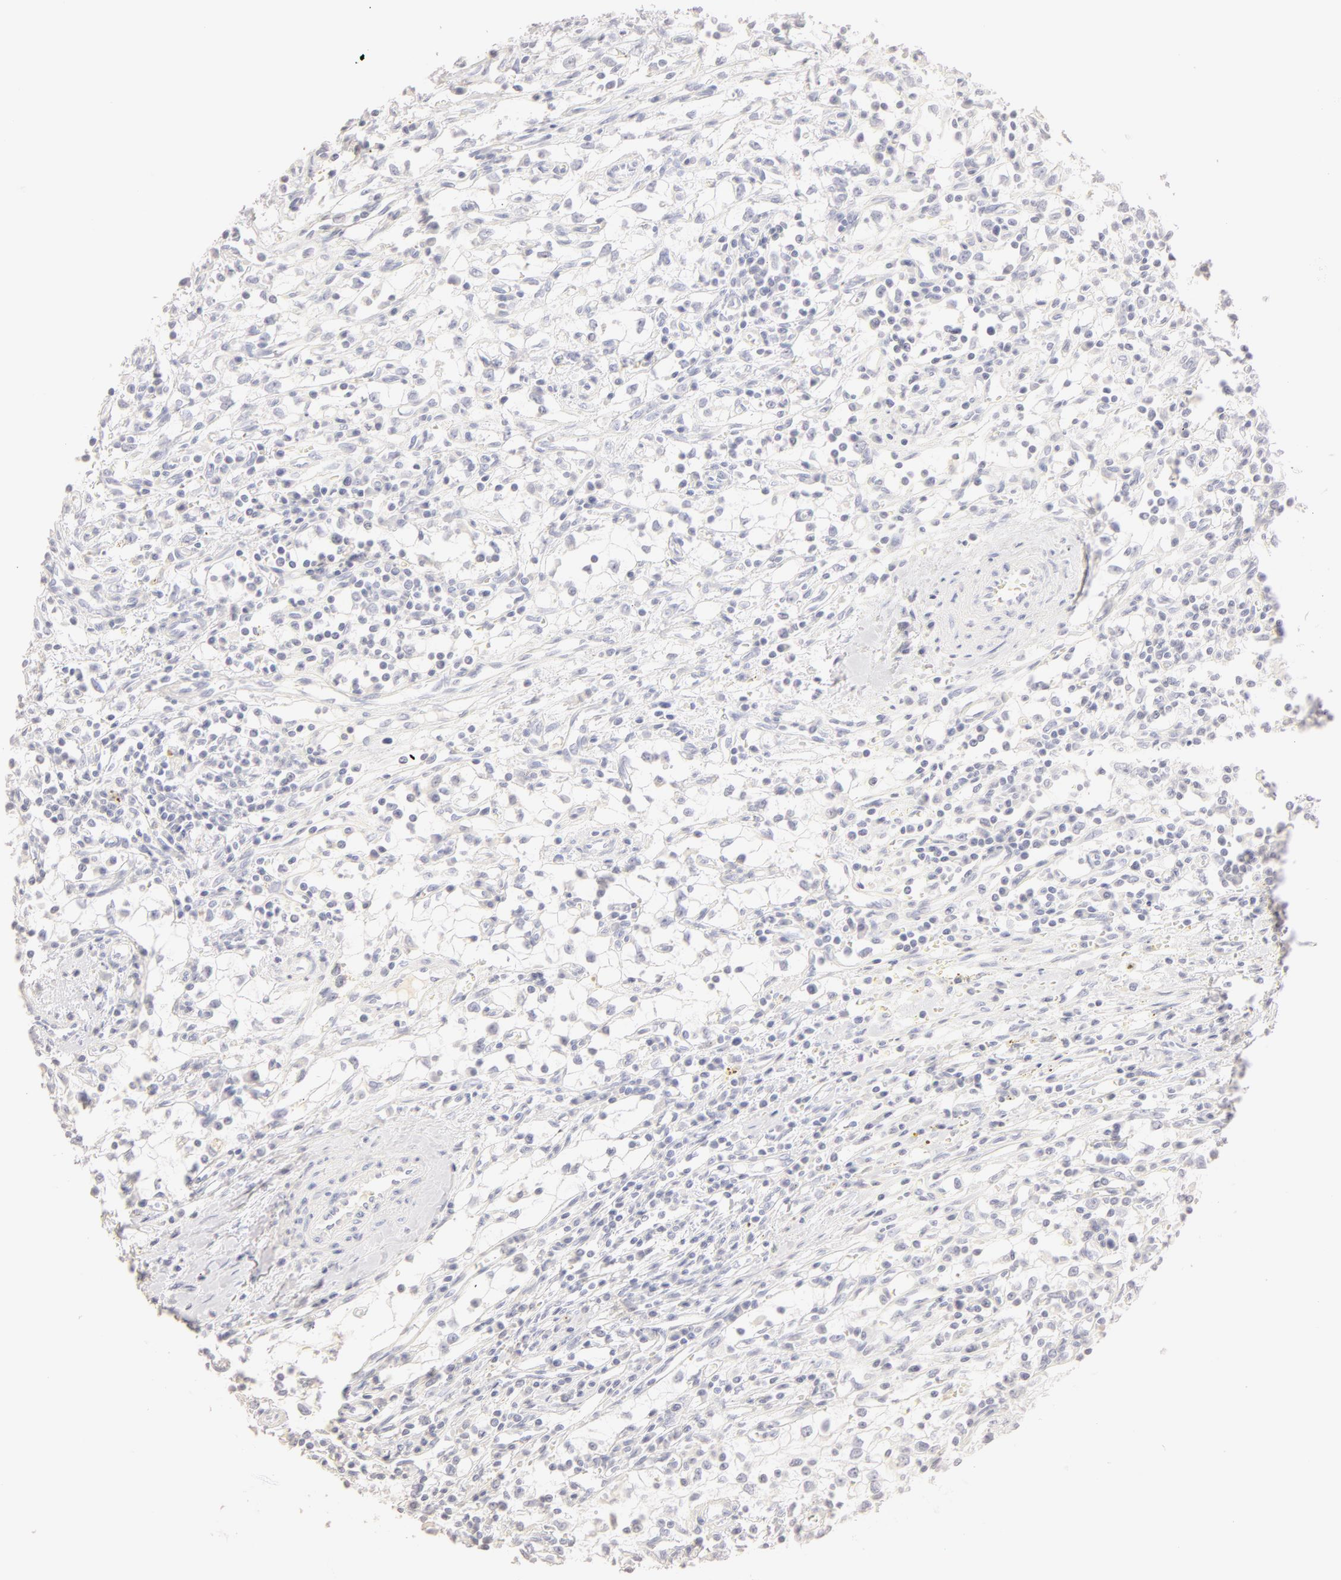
{"staining": {"intensity": "negative", "quantity": "none", "location": "none"}, "tissue": "renal cancer", "cell_type": "Tumor cells", "image_type": "cancer", "snomed": [{"axis": "morphology", "description": "Adenocarcinoma, NOS"}, {"axis": "topography", "description": "Kidney"}], "caption": "This is an IHC histopathology image of human renal cancer. There is no positivity in tumor cells.", "gene": "LGALS7B", "patient": {"sex": "male", "age": 82}}